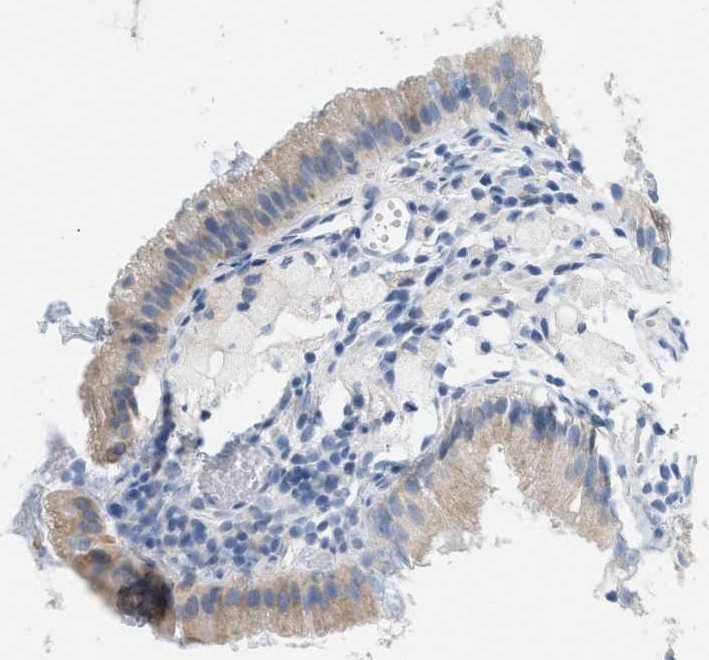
{"staining": {"intensity": "weak", "quantity": ">75%", "location": "cytoplasmic/membranous"}, "tissue": "gallbladder", "cell_type": "Glandular cells", "image_type": "normal", "snomed": [{"axis": "morphology", "description": "Normal tissue, NOS"}, {"axis": "topography", "description": "Gallbladder"}], "caption": "Glandular cells demonstrate low levels of weak cytoplasmic/membranous expression in about >75% of cells in unremarkable human gallbladder. (IHC, brightfield microscopy, high magnification).", "gene": "TEX264", "patient": {"sex": "female", "age": 26}}